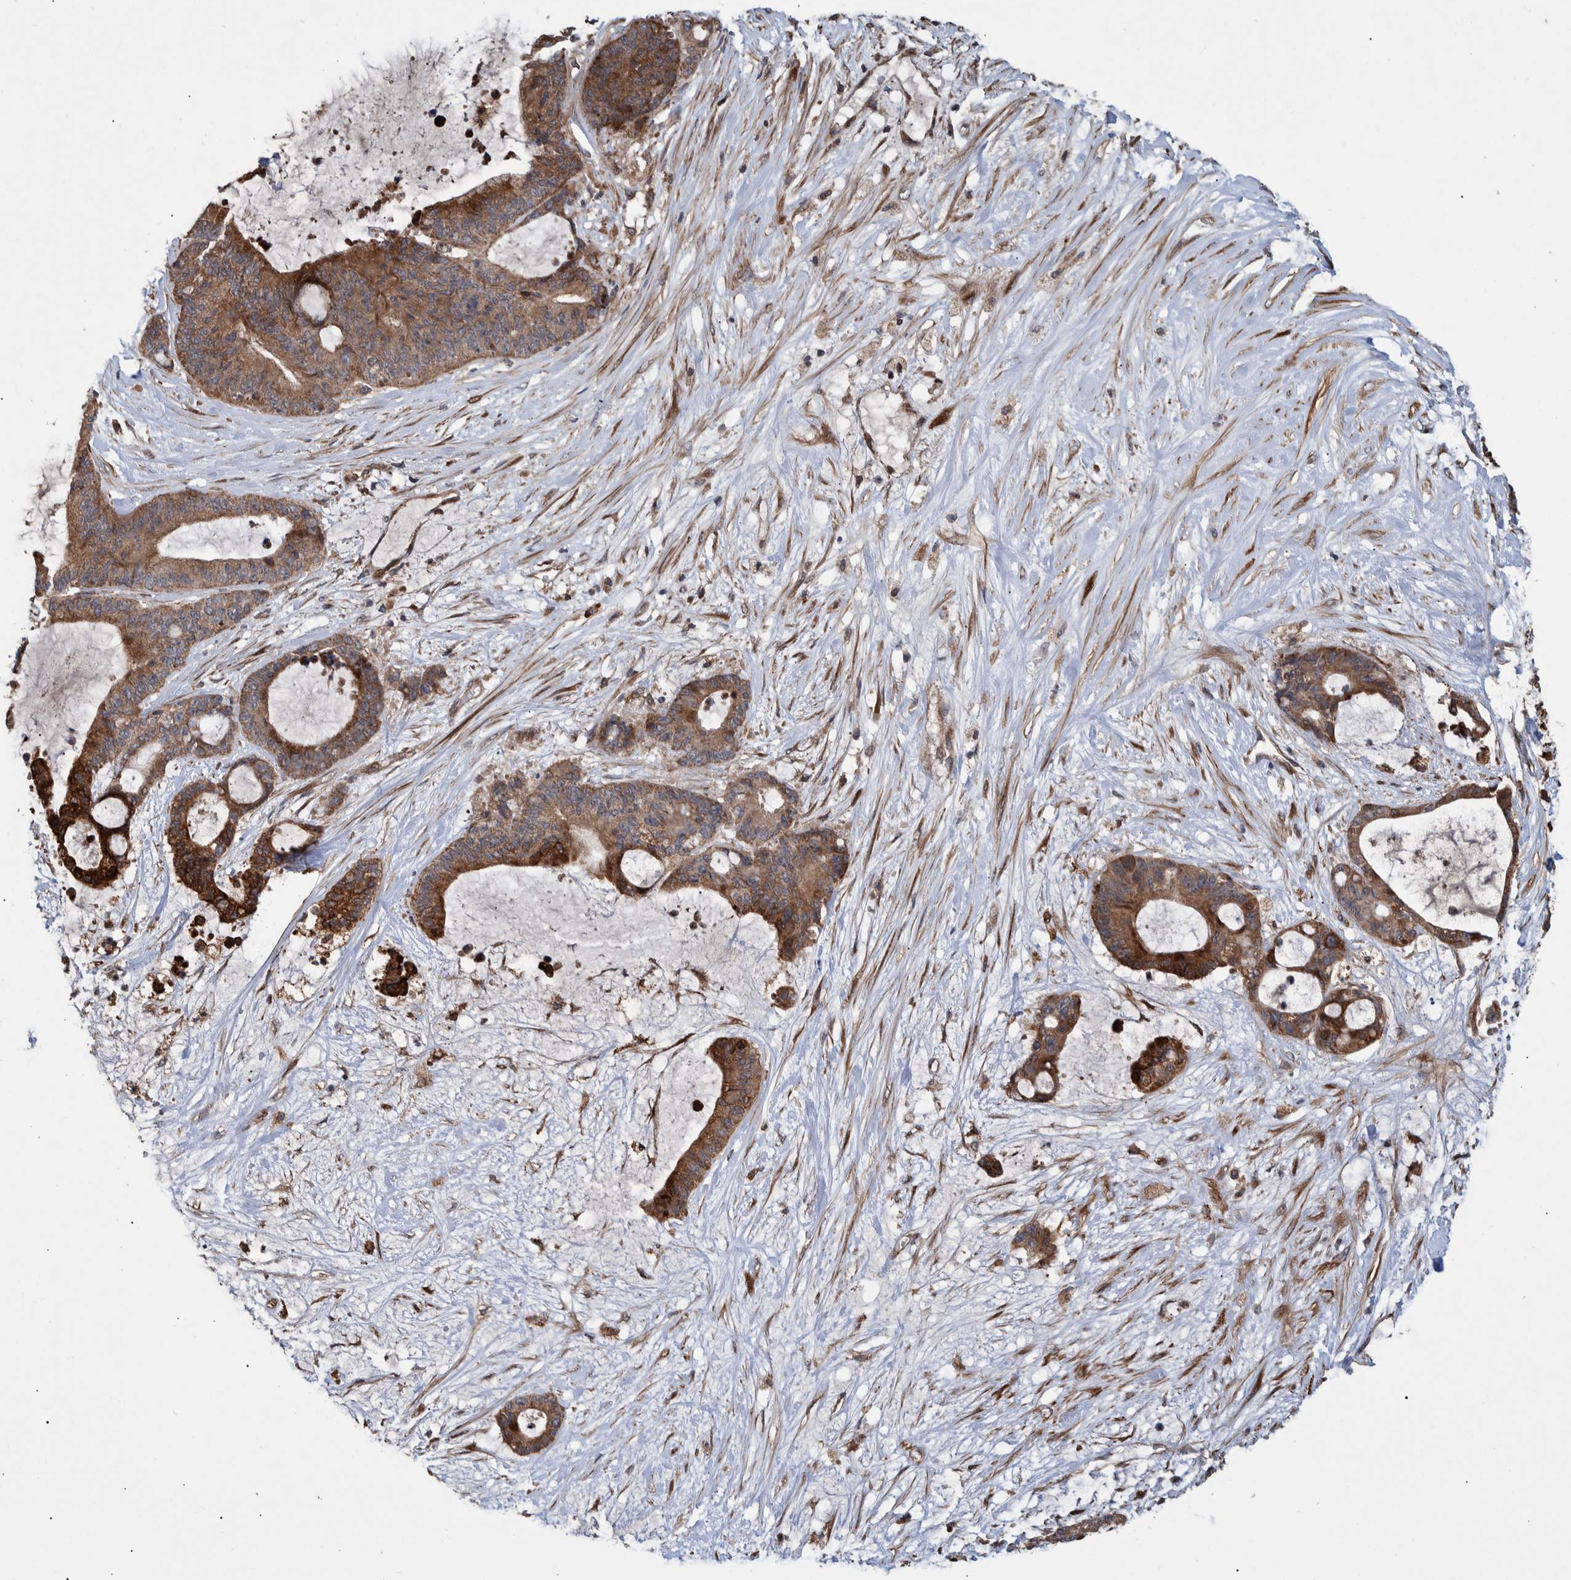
{"staining": {"intensity": "strong", "quantity": "25%-75%", "location": "cytoplasmic/membranous"}, "tissue": "liver cancer", "cell_type": "Tumor cells", "image_type": "cancer", "snomed": [{"axis": "morphology", "description": "Cholangiocarcinoma"}, {"axis": "topography", "description": "Liver"}], "caption": "Strong cytoplasmic/membranous staining is present in approximately 25%-75% of tumor cells in liver cholangiocarcinoma. The staining was performed using DAB (3,3'-diaminobenzidine) to visualize the protein expression in brown, while the nuclei were stained in blue with hematoxylin (Magnification: 20x).", "gene": "B3GNTL1", "patient": {"sex": "female", "age": 73}}